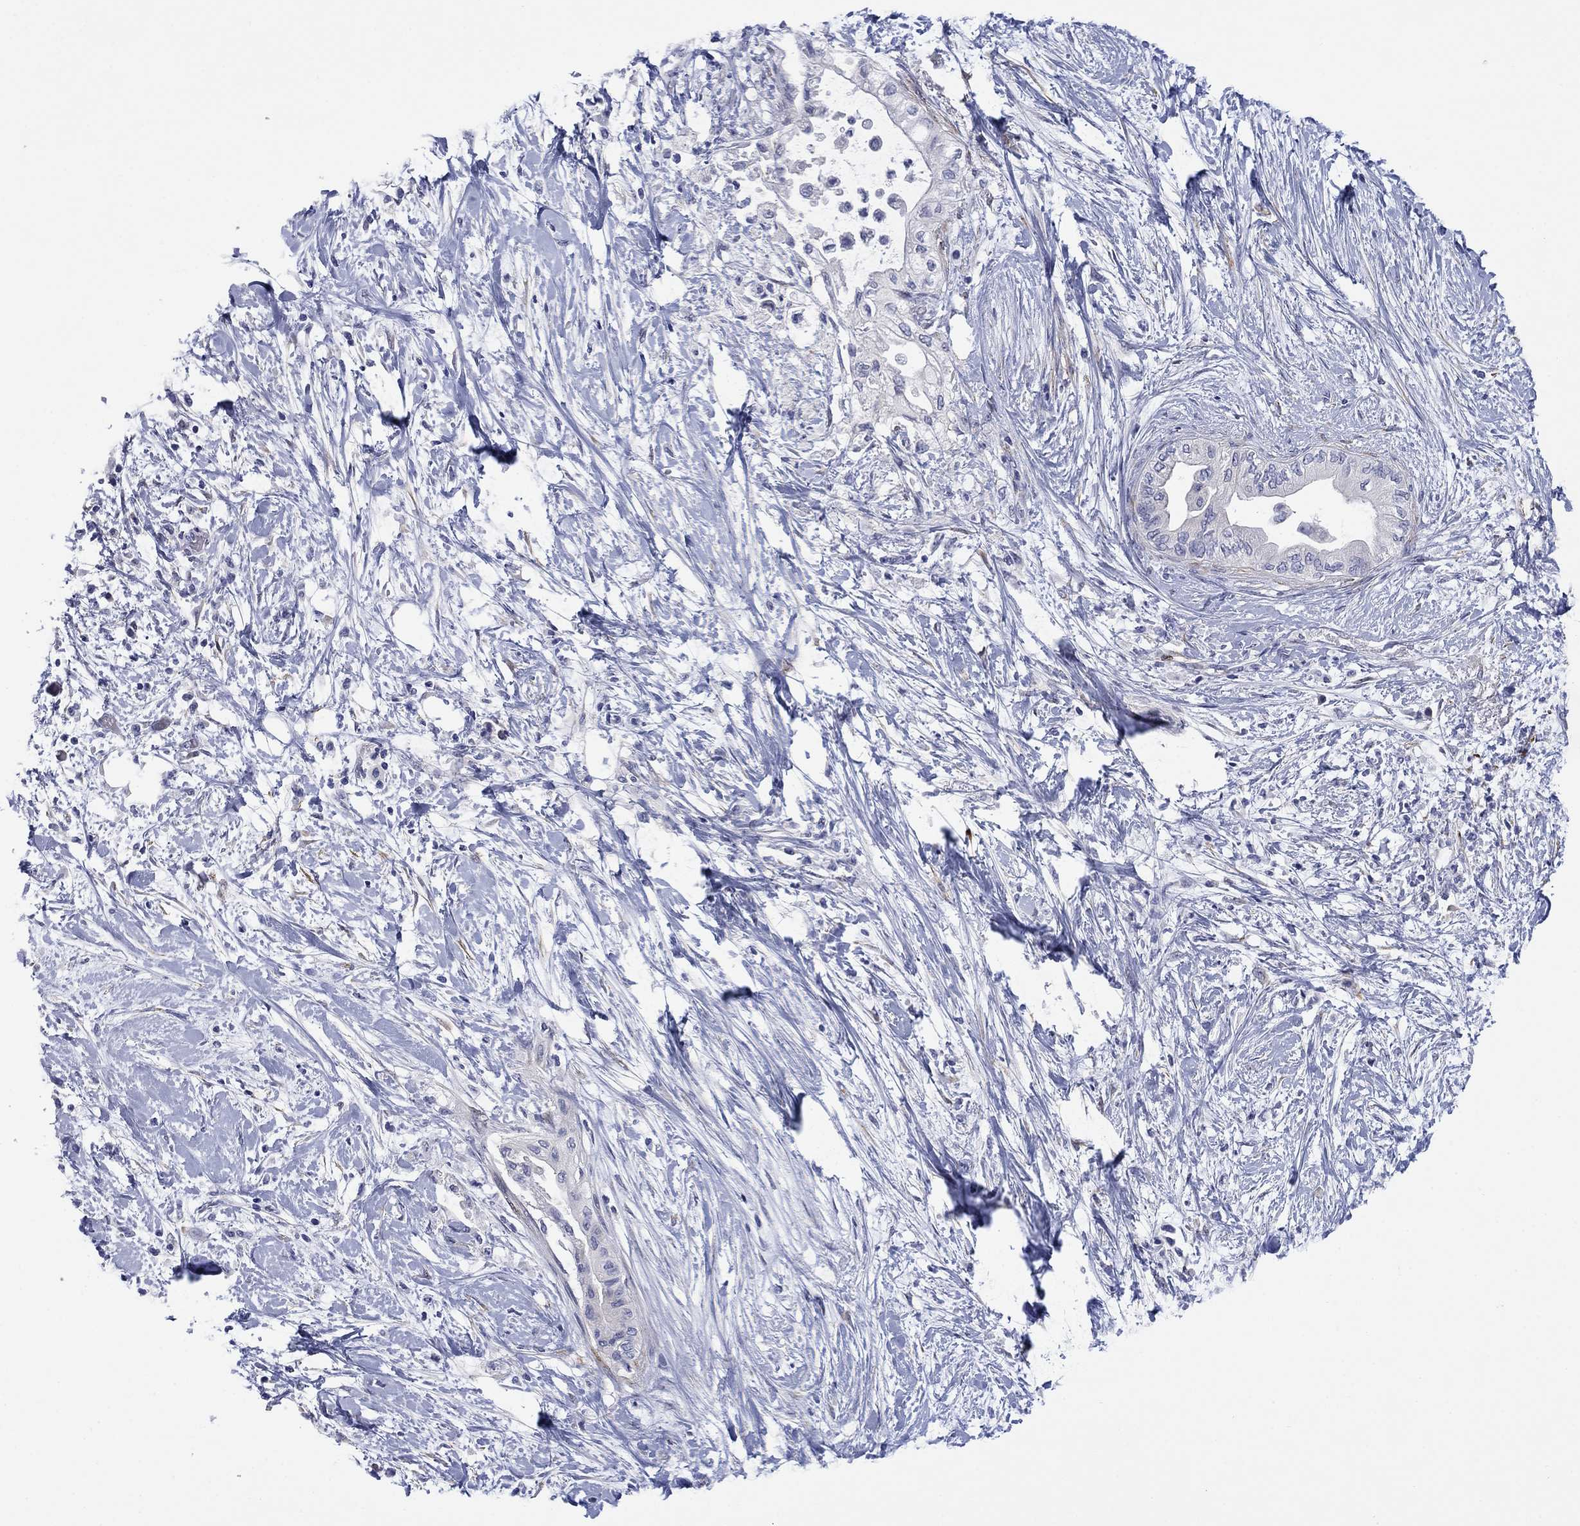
{"staining": {"intensity": "negative", "quantity": "none", "location": "none"}, "tissue": "pancreatic cancer", "cell_type": "Tumor cells", "image_type": "cancer", "snomed": [{"axis": "morphology", "description": "Normal tissue, NOS"}, {"axis": "morphology", "description": "Adenocarcinoma, NOS"}, {"axis": "topography", "description": "Pancreas"}, {"axis": "topography", "description": "Duodenum"}], "caption": "Human adenocarcinoma (pancreatic) stained for a protein using immunohistochemistry (IHC) reveals no positivity in tumor cells.", "gene": "PTPRZ1", "patient": {"sex": "female", "age": 60}}